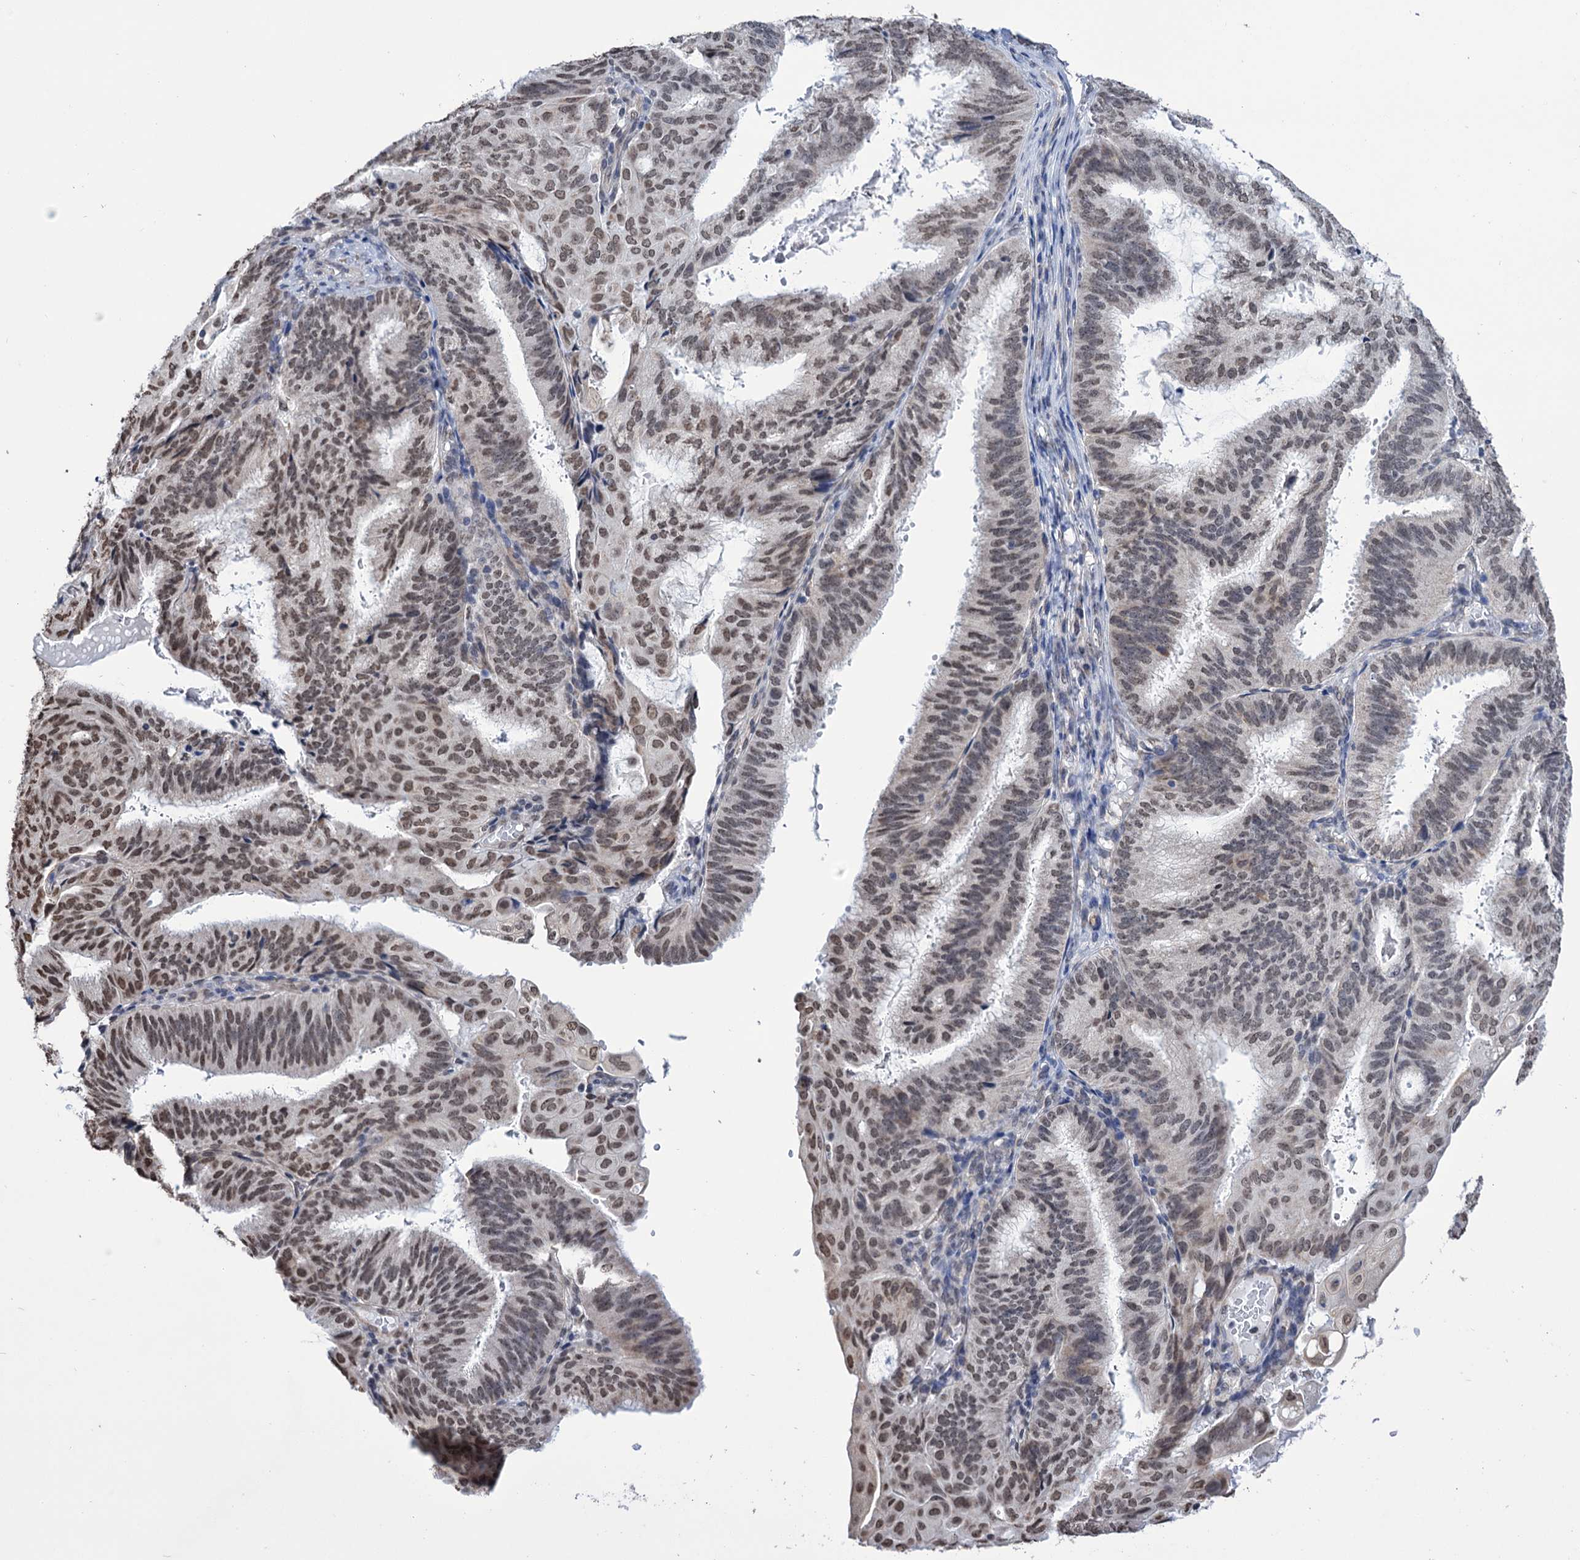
{"staining": {"intensity": "moderate", "quantity": ">75%", "location": "nuclear"}, "tissue": "endometrial cancer", "cell_type": "Tumor cells", "image_type": "cancer", "snomed": [{"axis": "morphology", "description": "Adenocarcinoma, NOS"}, {"axis": "topography", "description": "Endometrium"}], "caption": "This image displays IHC staining of human adenocarcinoma (endometrial), with medium moderate nuclear expression in approximately >75% of tumor cells.", "gene": "ABHD10", "patient": {"sex": "female", "age": 49}}